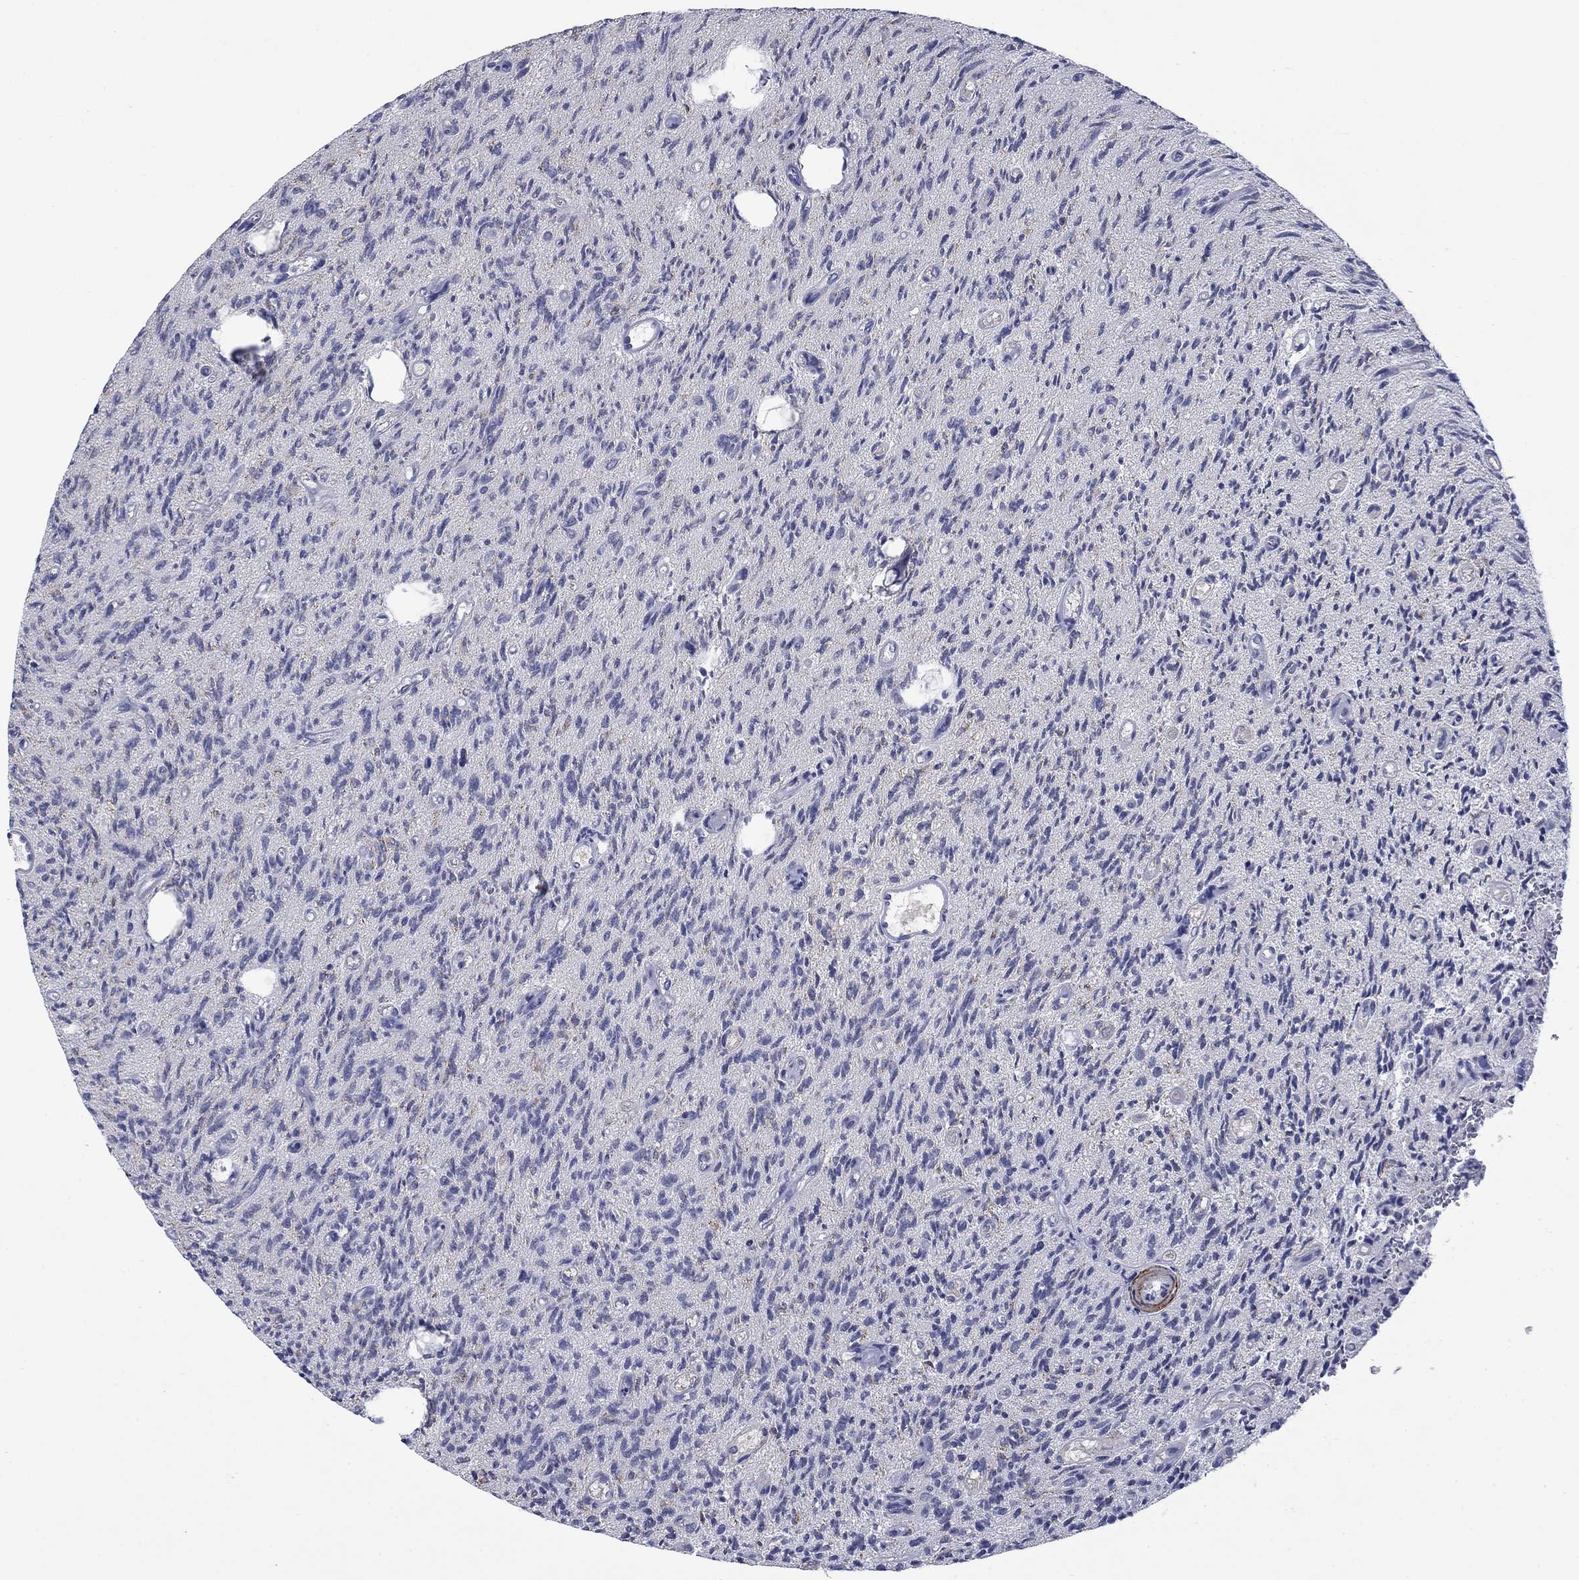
{"staining": {"intensity": "negative", "quantity": "none", "location": "none"}, "tissue": "glioma", "cell_type": "Tumor cells", "image_type": "cancer", "snomed": [{"axis": "morphology", "description": "Glioma, malignant, High grade"}, {"axis": "topography", "description": "Brain"}], "caption": "A high-resolution photomicrograph shows IHC staining of malignant high-grade glioma, which displays no significant positivity in tumor cells.", "gene": "FRK", "patient": {"sex": "male", "age": 64}}